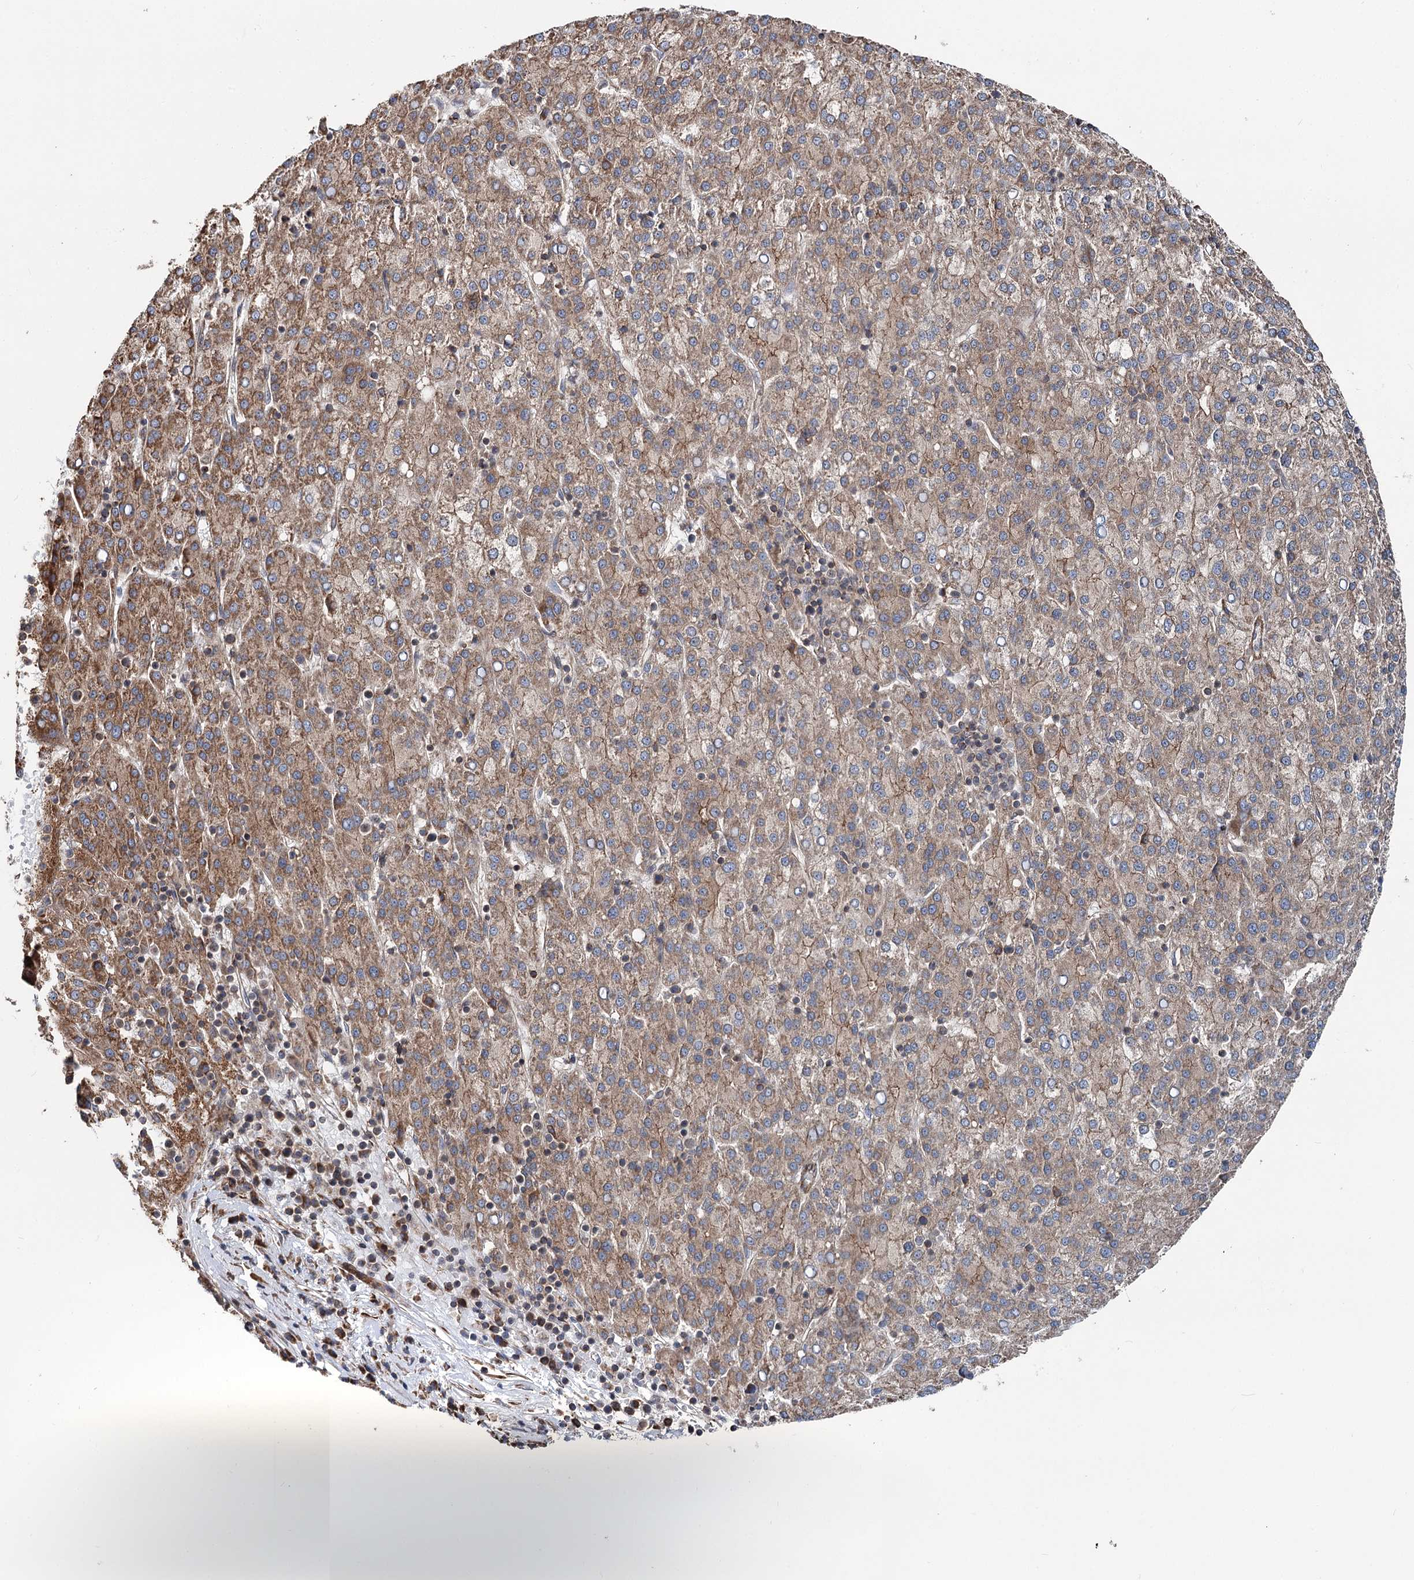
{"staining": {"intensity": "moderate", "quantity": ">75%", "location": "cytoplasmic/membranous"}, "tissue": "liver cancer", "cell_type": "Tumor cells", "image_type": "cancer", "snomed": [{"axis": "morphology", "description": "Carcinoma, Hepatocellular, NOS"}, {"axis": "topography", "description": "Liver"}], "caption": "Liver cancer stained with IHC reveals moderate cytoplasmic/membranous staining in about >75% of tumor cells.", "gene": "ITFG2", "patient": {"sex": "female", "age": 58}}